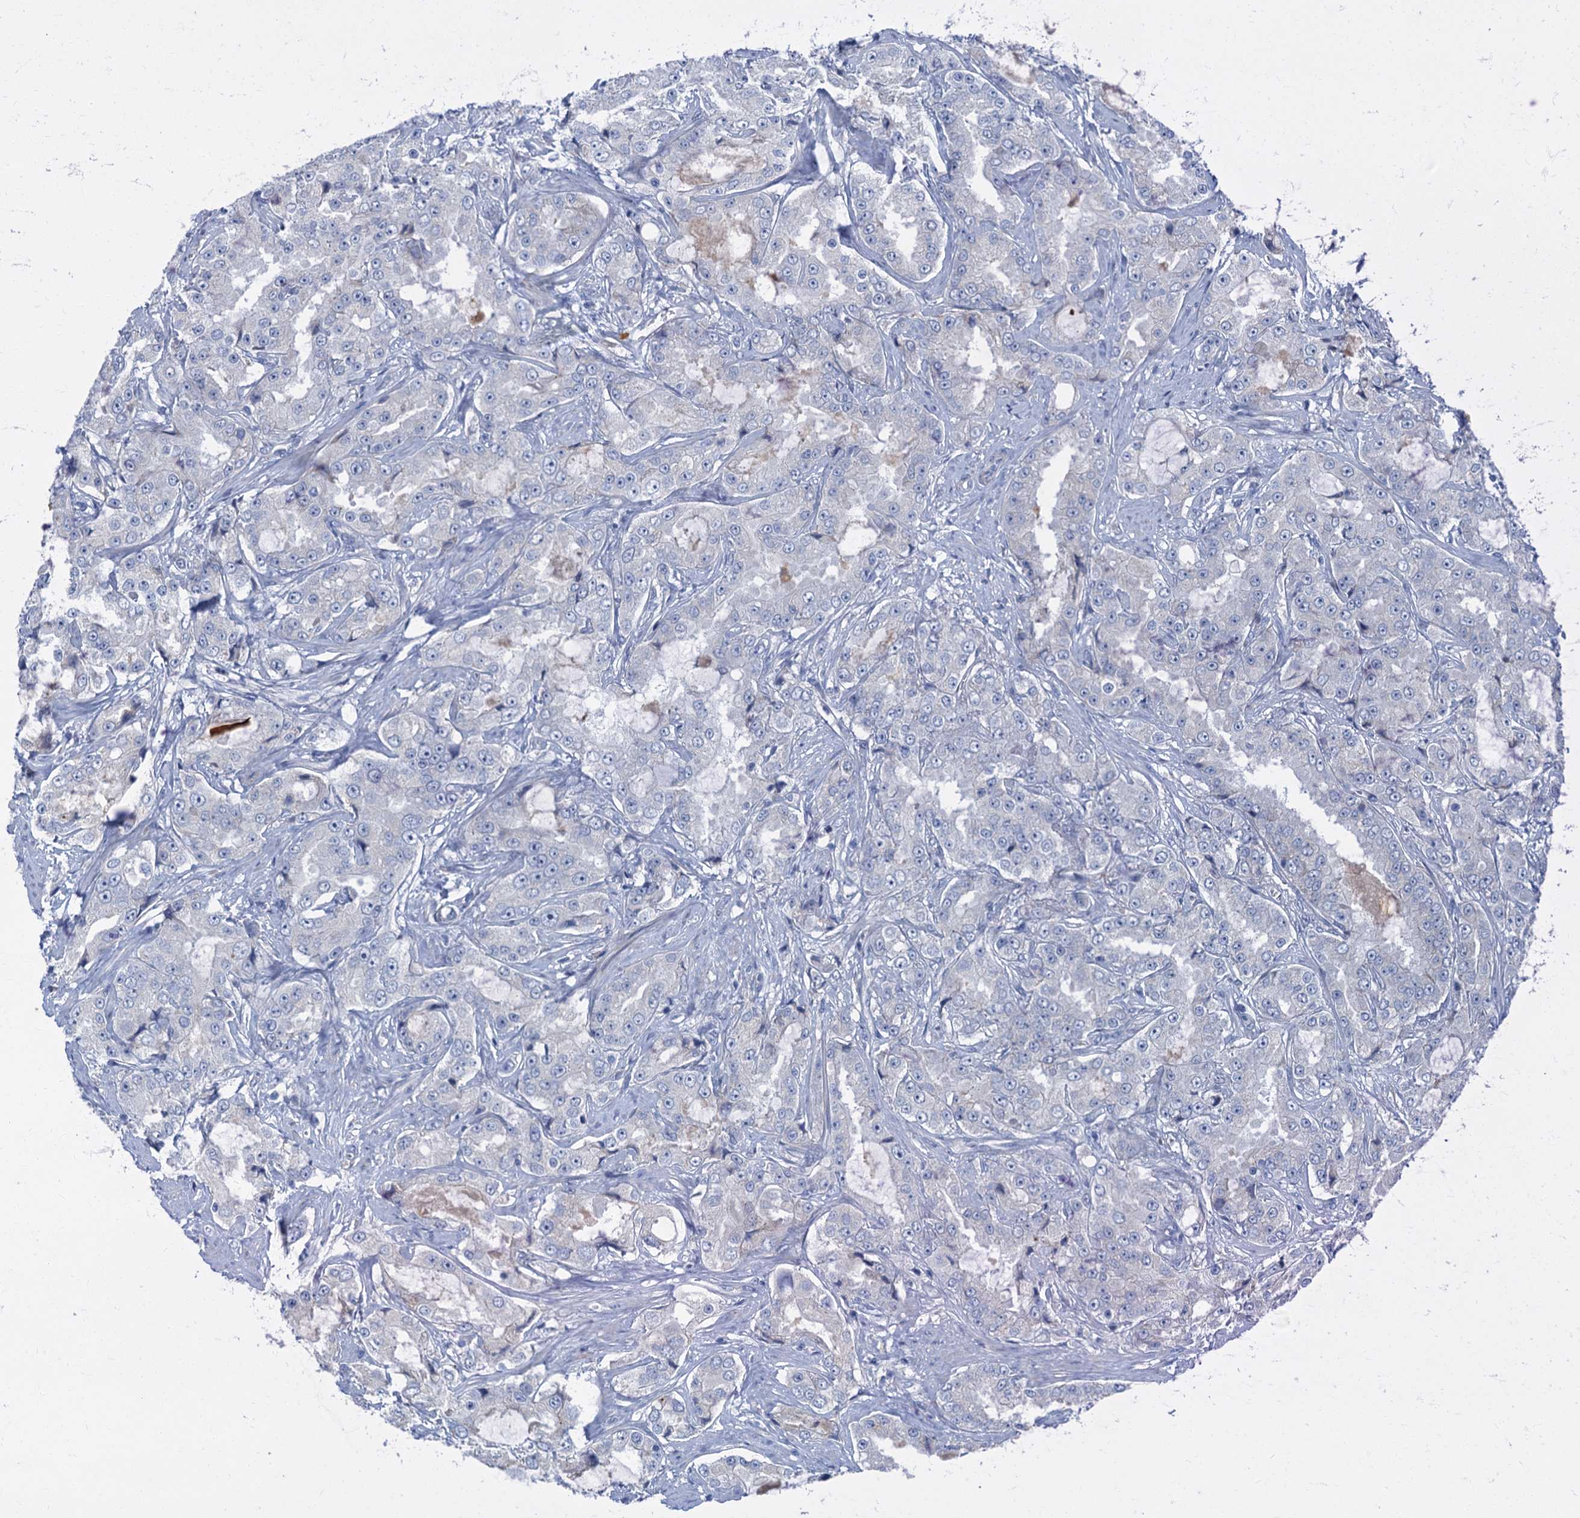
{"staining": {"intensity": "negative", "quantity": "none", "location": "none"}, "tissue": "prostate cancer", "cell_type": "Tumor cells", "image_type": "cancer", "snomed": [{"axis": "morphology", "description": "Adenocarcinoma, High grade"}, {"axis": "topography", "description": "Prostate"}], "caption": "IHC image of neoplastic tissue: prostate cancer stained with DAB demonstrates no significant protein positivity in tumor cells.", "gene": "ANKDD1A", "patient": {"sex": "male", "age": 73}}